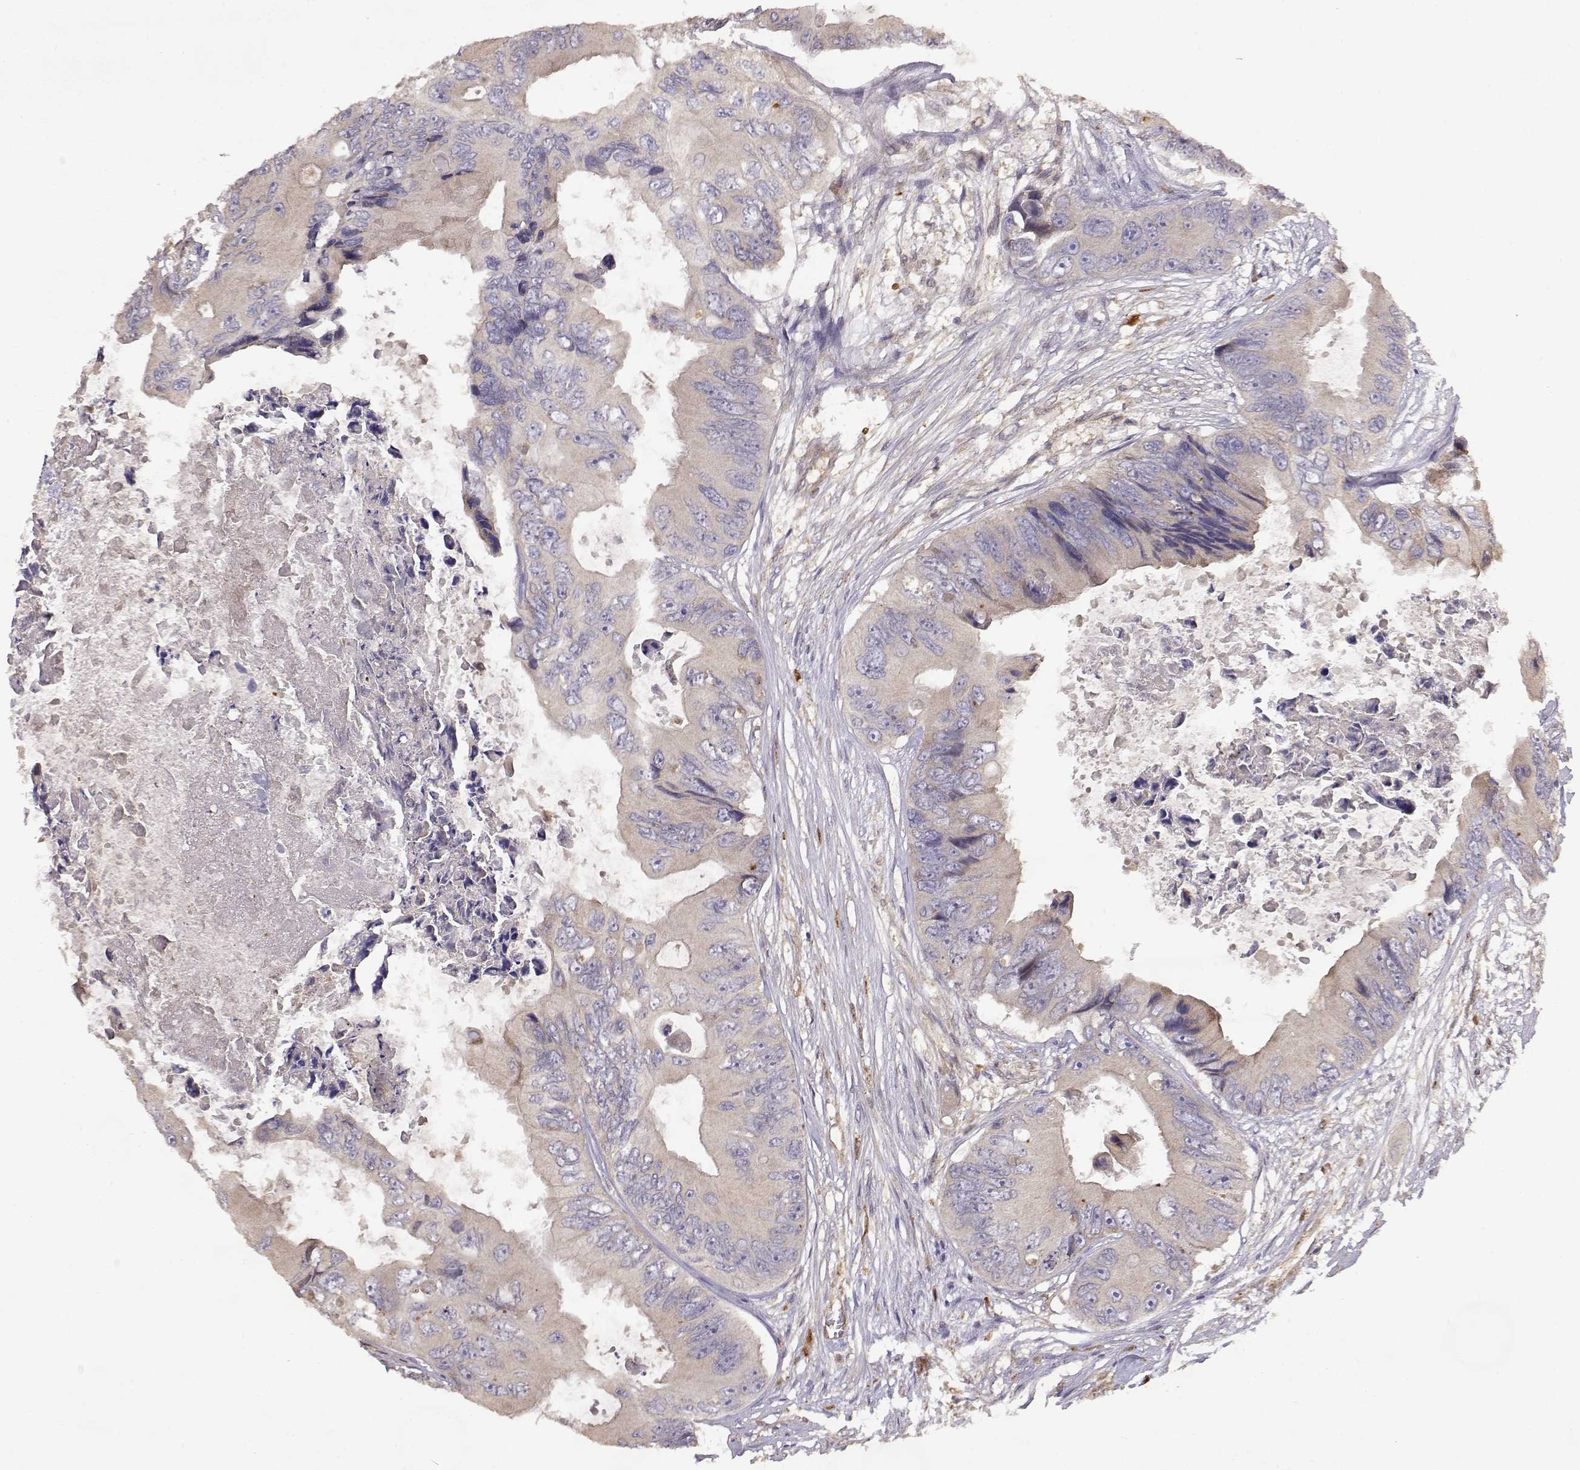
{"staining": {"intensity": "weak", "quantity": "<25%", "location": "cytoplasmic/membranous"}, "tissue": "colorectal cancer", "cell_type": "Tumor cells", "image_type": "cancer", "snomed": [{"axis": "morphology", "description": "Adenocarcinoma, NOS"}, {"axis": "topography", "description": "Rectum"}], "caption": "Immunohistochemistry photomicrograph of neoplastic tissue: human colorectal cancer (adenocarcinoma) stained with DAB (3,3'-diaminobenzidine) exhibits no significant protein expression in tumor cells.", "gene": "CRIM1", "patient": {"sex": "male", "age": 63}}